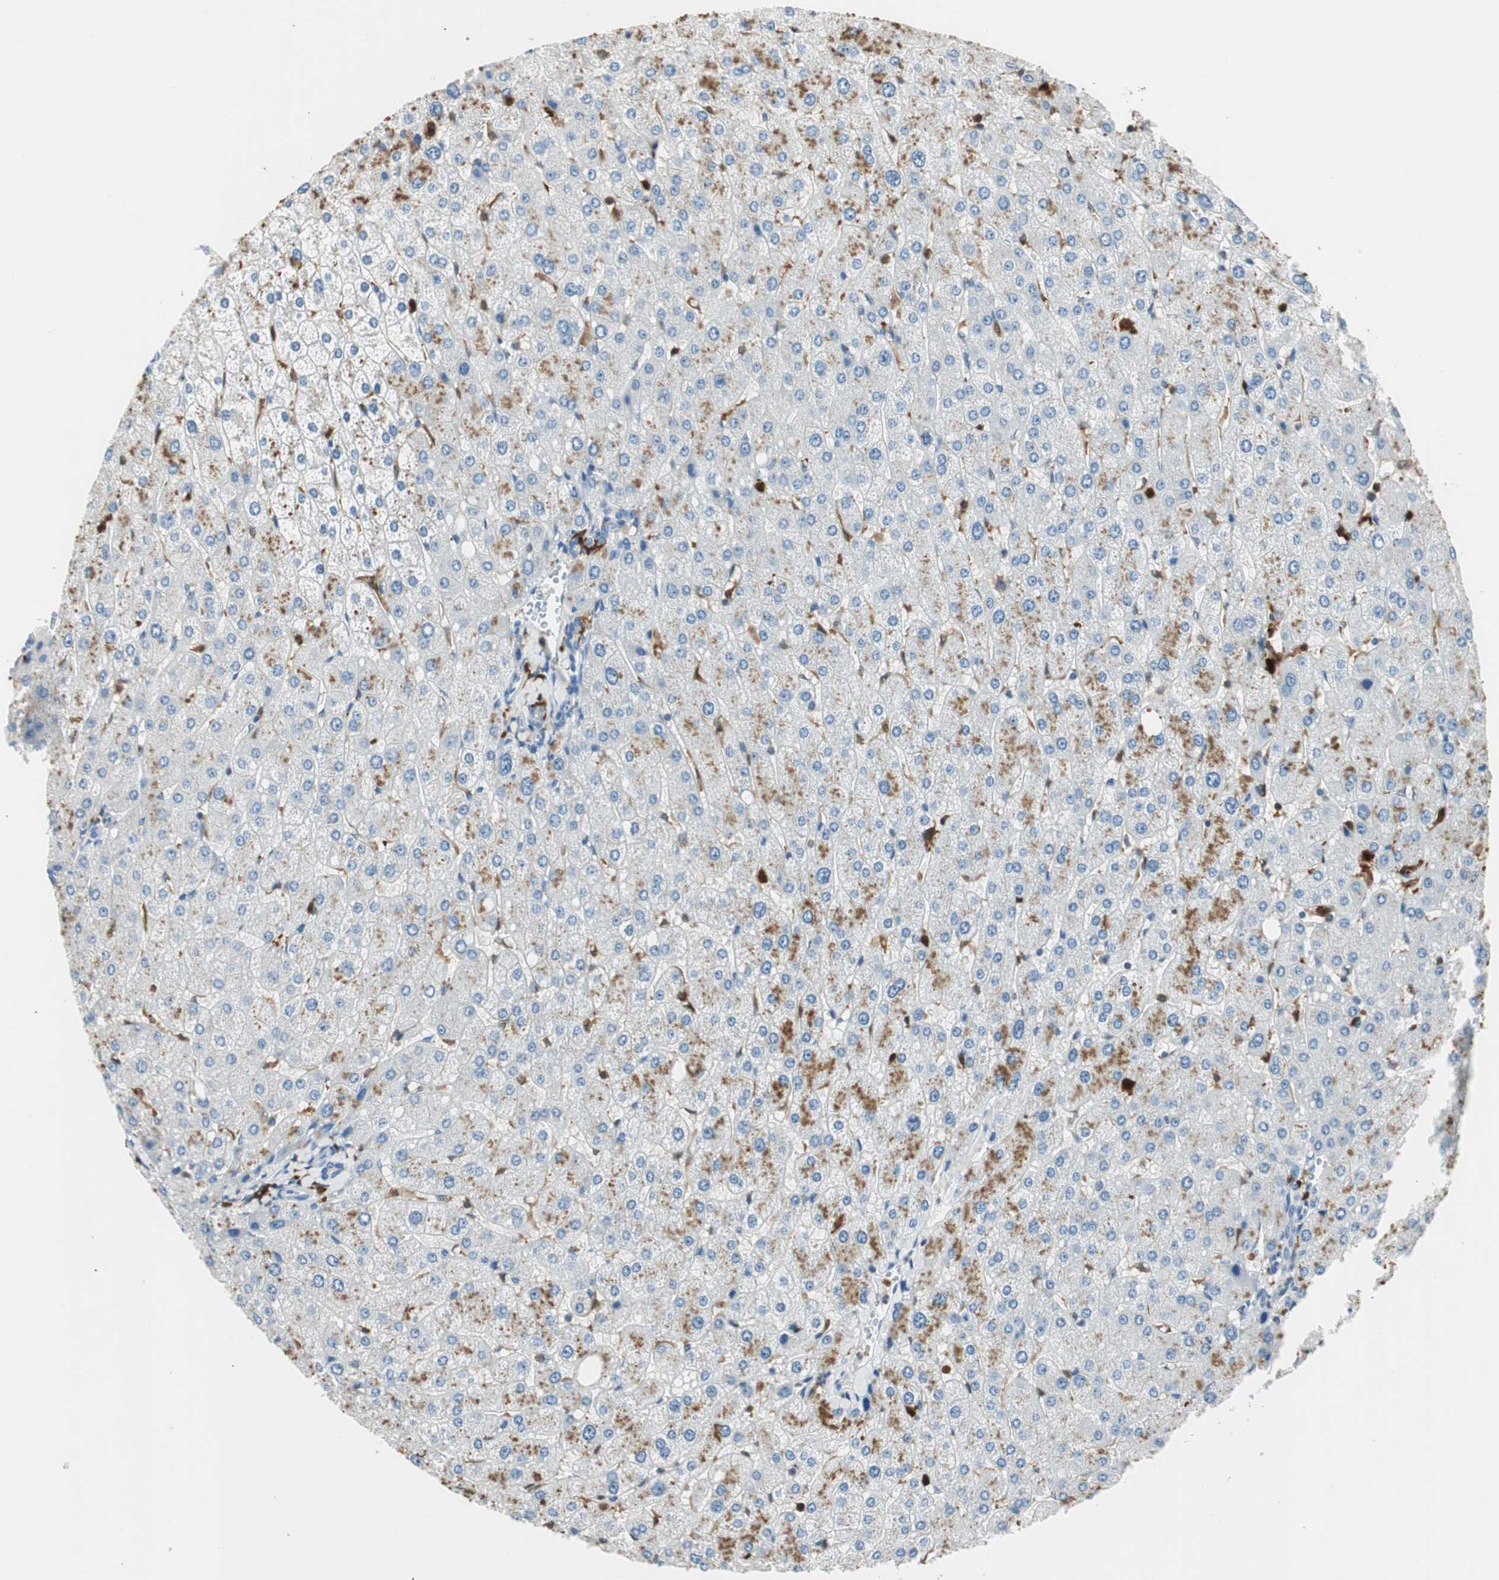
{"staining": {"intensity": "negative", "quantity": "none", "location": "none"}, "tissue": "liver", "cell_type": "Cholangiocytes", "image_type": "normal", "snomed": [{"axis": "morphology", "description": "Normal tissue, NOS"}, {"axis": "topography", "description": "Liver"}], "caption": "IHC of benign human liver exhibits no staining in cholangiocytes. The staining is performed using DAB brown chromogen with nuclei counter-stained in using hematoxylin.", "gene": "COTL1", "patient": {"sex": "male", "age": 55}}